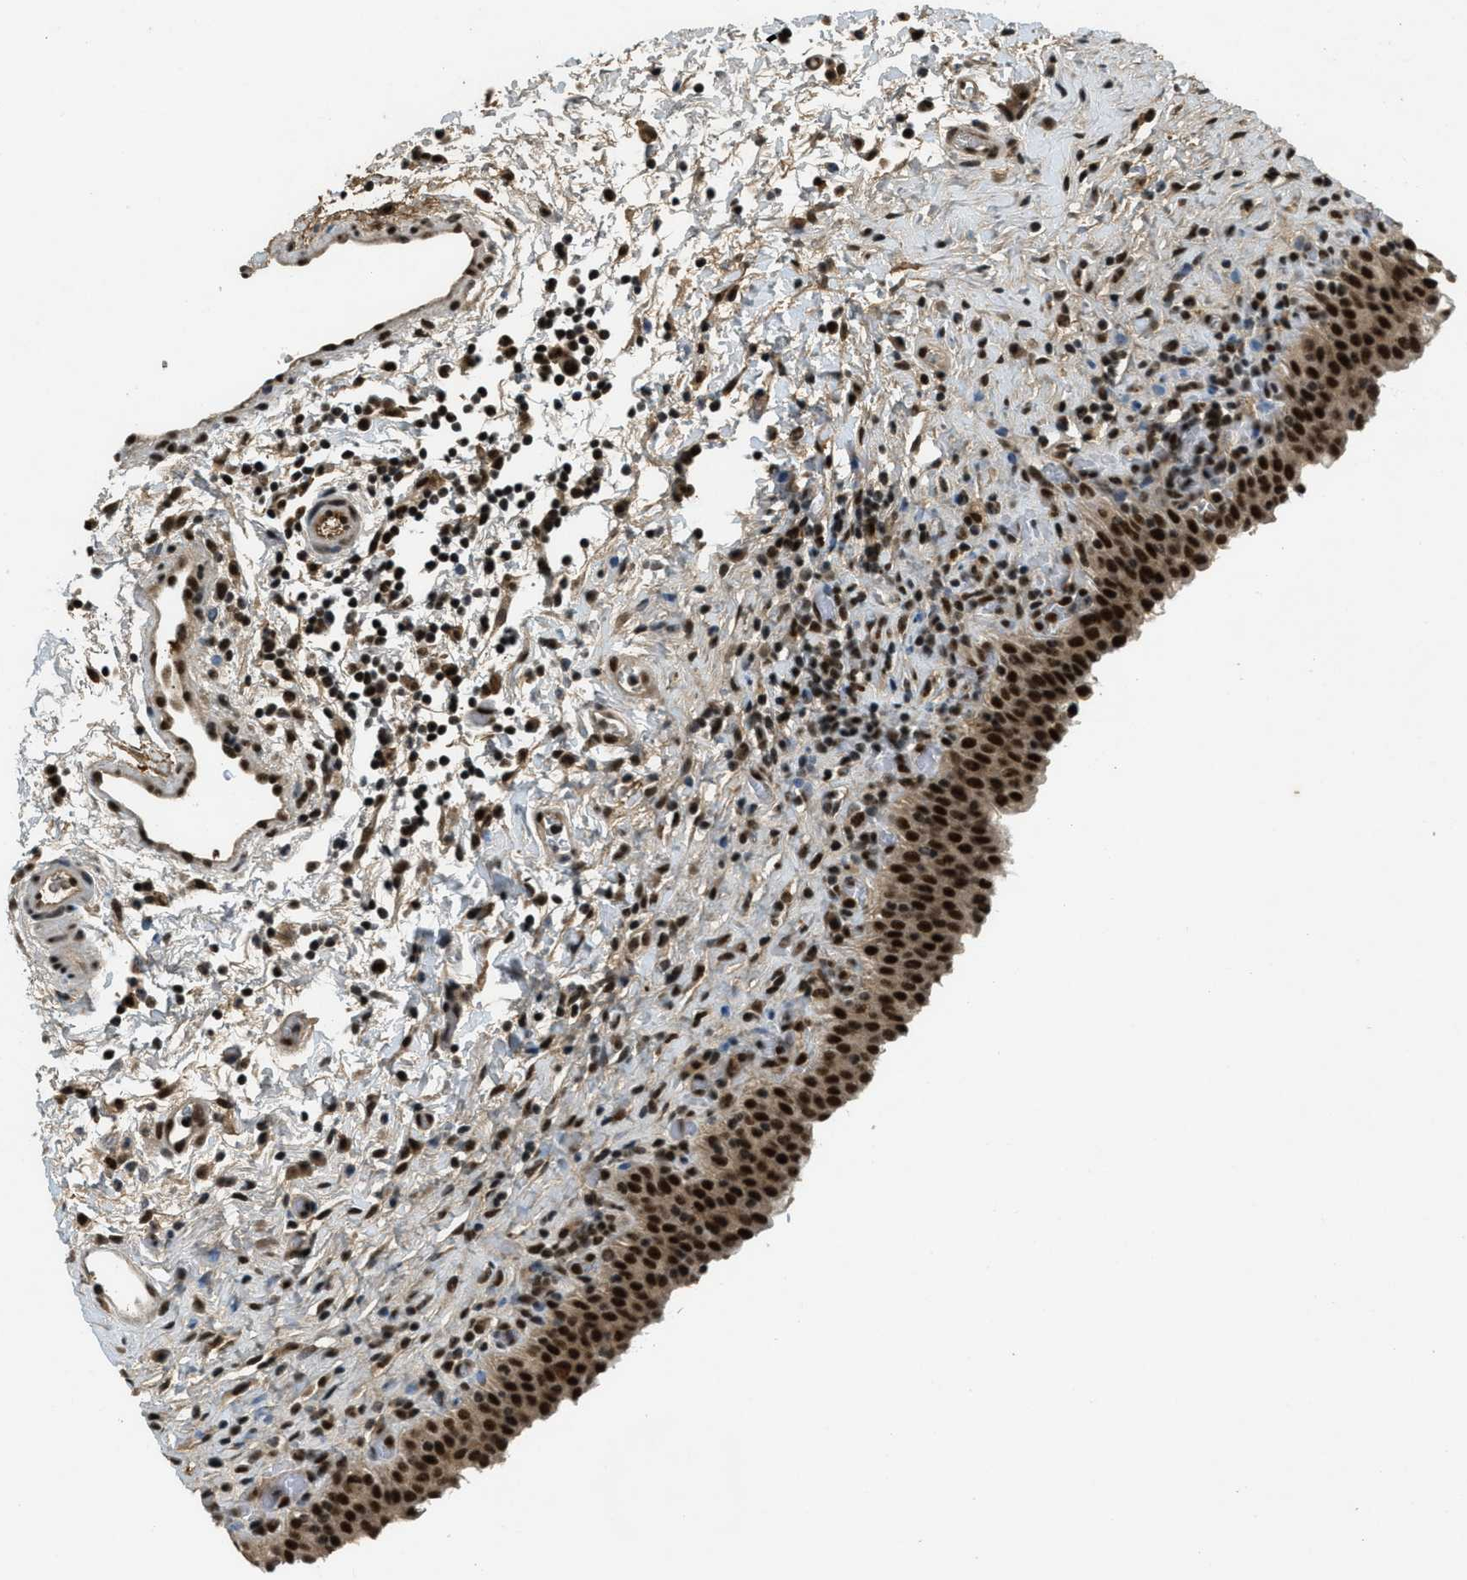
{"staining": {"intensity": "strong", "quantity": ">75%", "location": "cytoplasmic/membranous,nuclear"}, "tissue": "urinary bladder", "cell_type": "Urothelial cells", "image_type": "normal", "snomed": [{"axis": "morphology", "description": "Normal tissue, NOS"}, {"axis": "topography", "description": "Urinary bladder"}], "caption": "A brown stain highlights strong cytoplasmic/membranous,nuclear positivity of a protein in urothelial cells of unremarkable urinary bladder.", "gene": "ZNF148", "patient": {"sex": "male", "age": 51}}